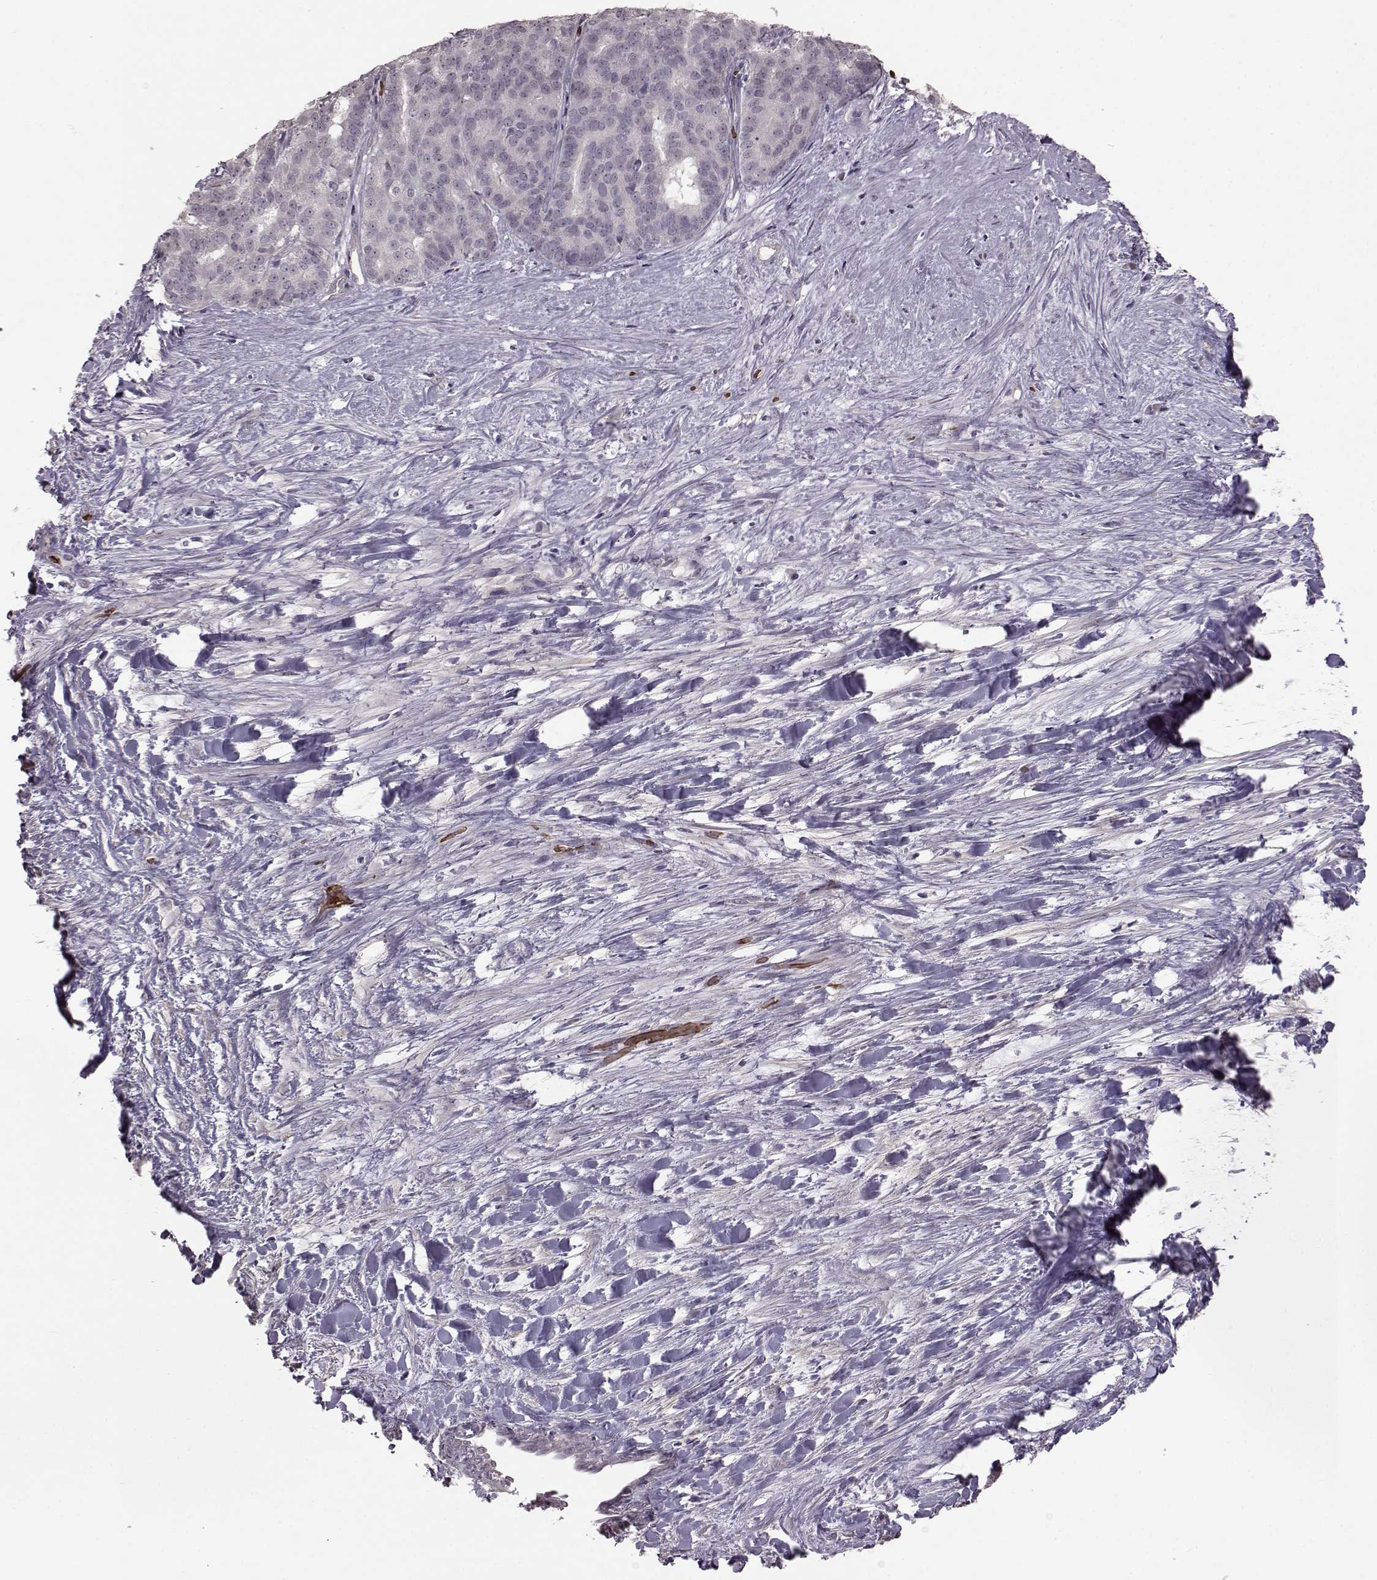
{"staining": {"intensity": "negative", "quantity": "none", "location": "none"}, "tissue": "liver cancer", "cell_type": "Tumor cells", "image_type": "cancer", "snomed": [{"axis": "morphology", "description": "Cholangiocarcinoma"}, {"axis": "topography", "description": "Liver"}], "caption": "This is an immunohistochemistry photomicrograph of liver cancer. There is no expression in tumor cells.", "gene": "PROP1", "patient": {"sex": "female", "age": 47}}